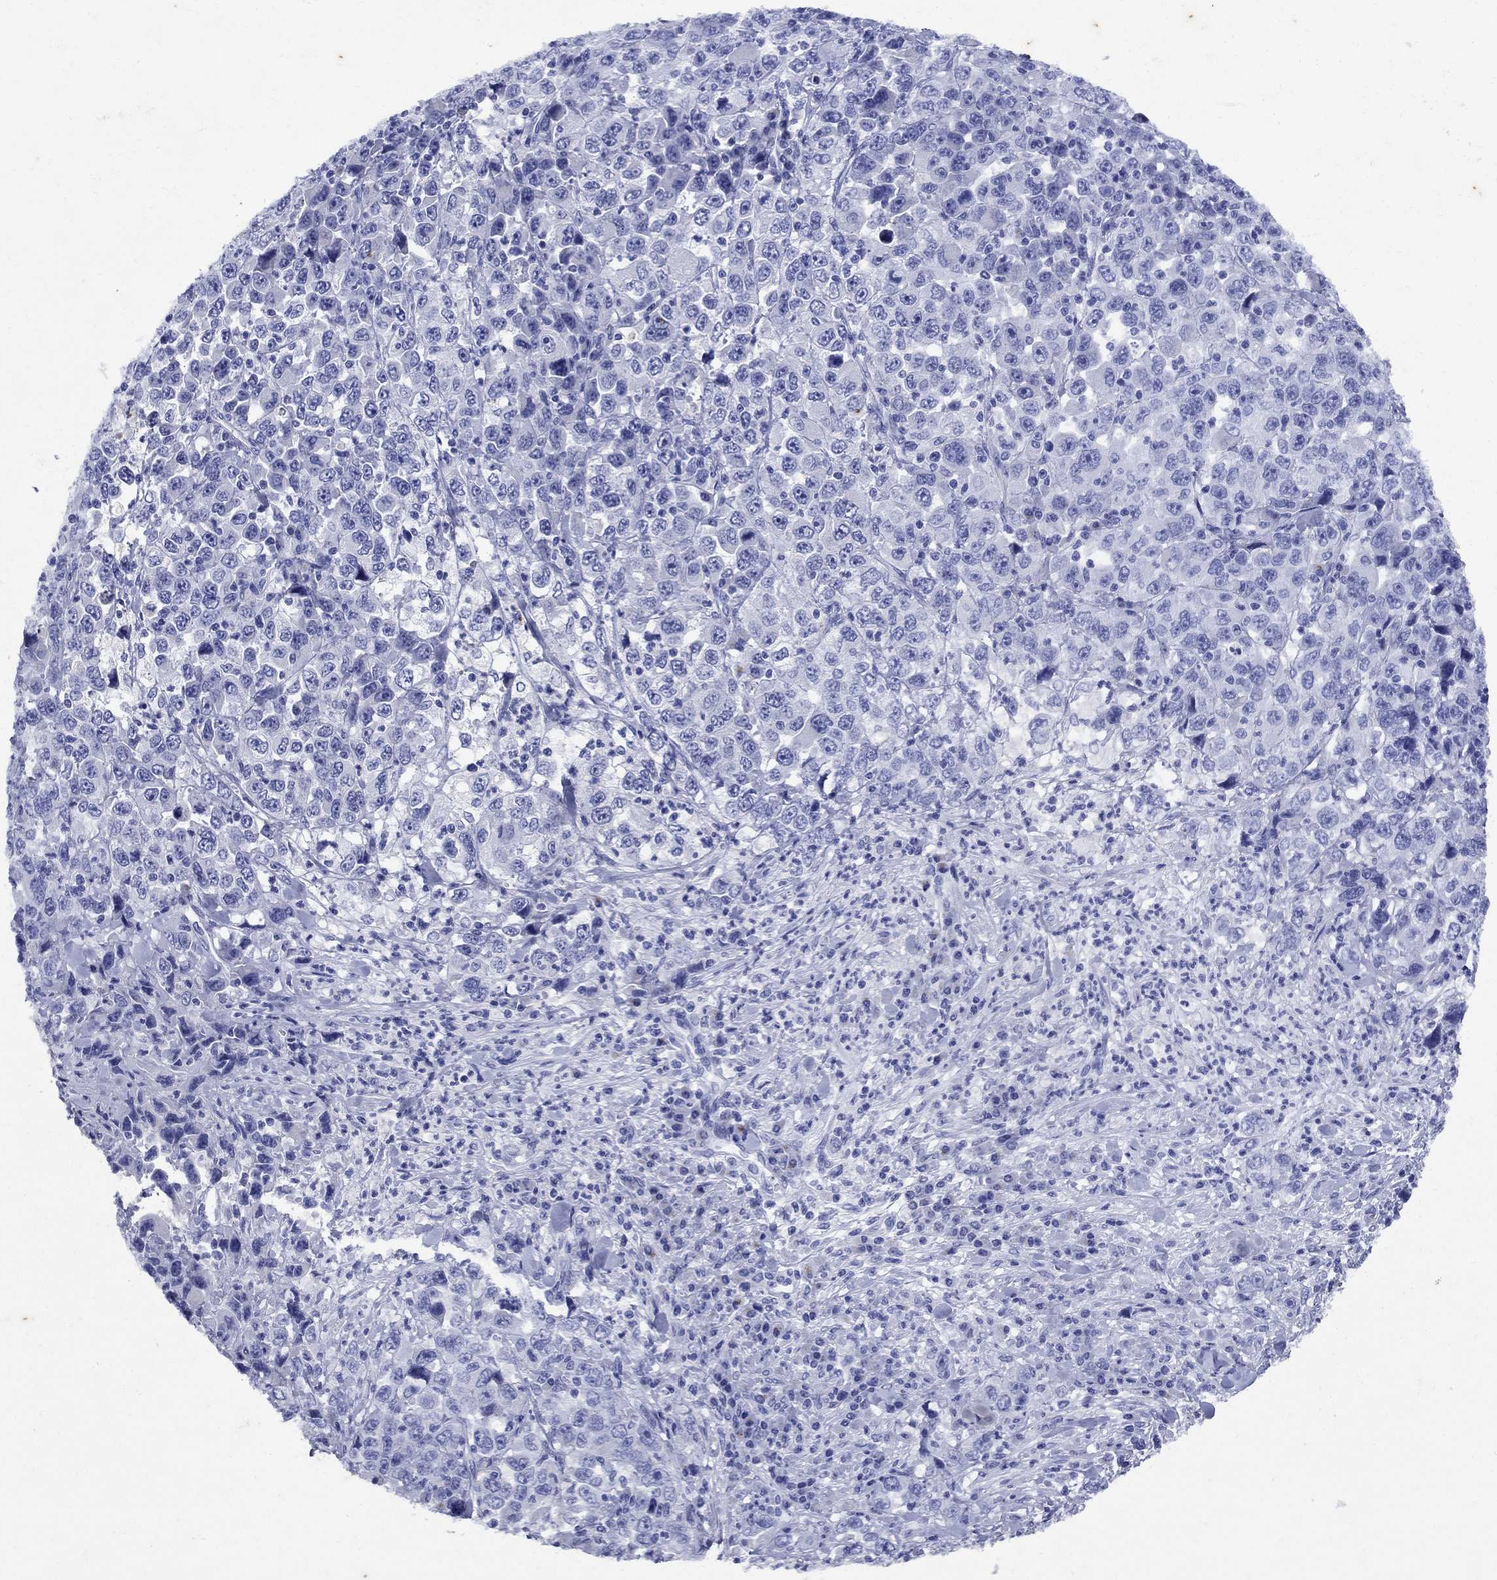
{"staining": {"intensity": "negative", "quantity": "none", "location": "none"}, "tissue": "stomach cancer", "cell_type": "Tumor cells", "image_type": "cancer", "snomed": [{"axis": "morphology", "description": "Normal tissue, NOS"}, {"axis": "morphology", "description": "Adenocarcinoma, NOS"}, {"axis": "topography", "description": "Stomach, upper"}, {"axis": "topography", "description": "Stomach"}], "caption": "The micrograph demonstrates no significant expression in tumor cells of stomach cancer (adenocarcinoma).", "gene": "CD1A", "patient": {"sex": "male", "age": 59}}